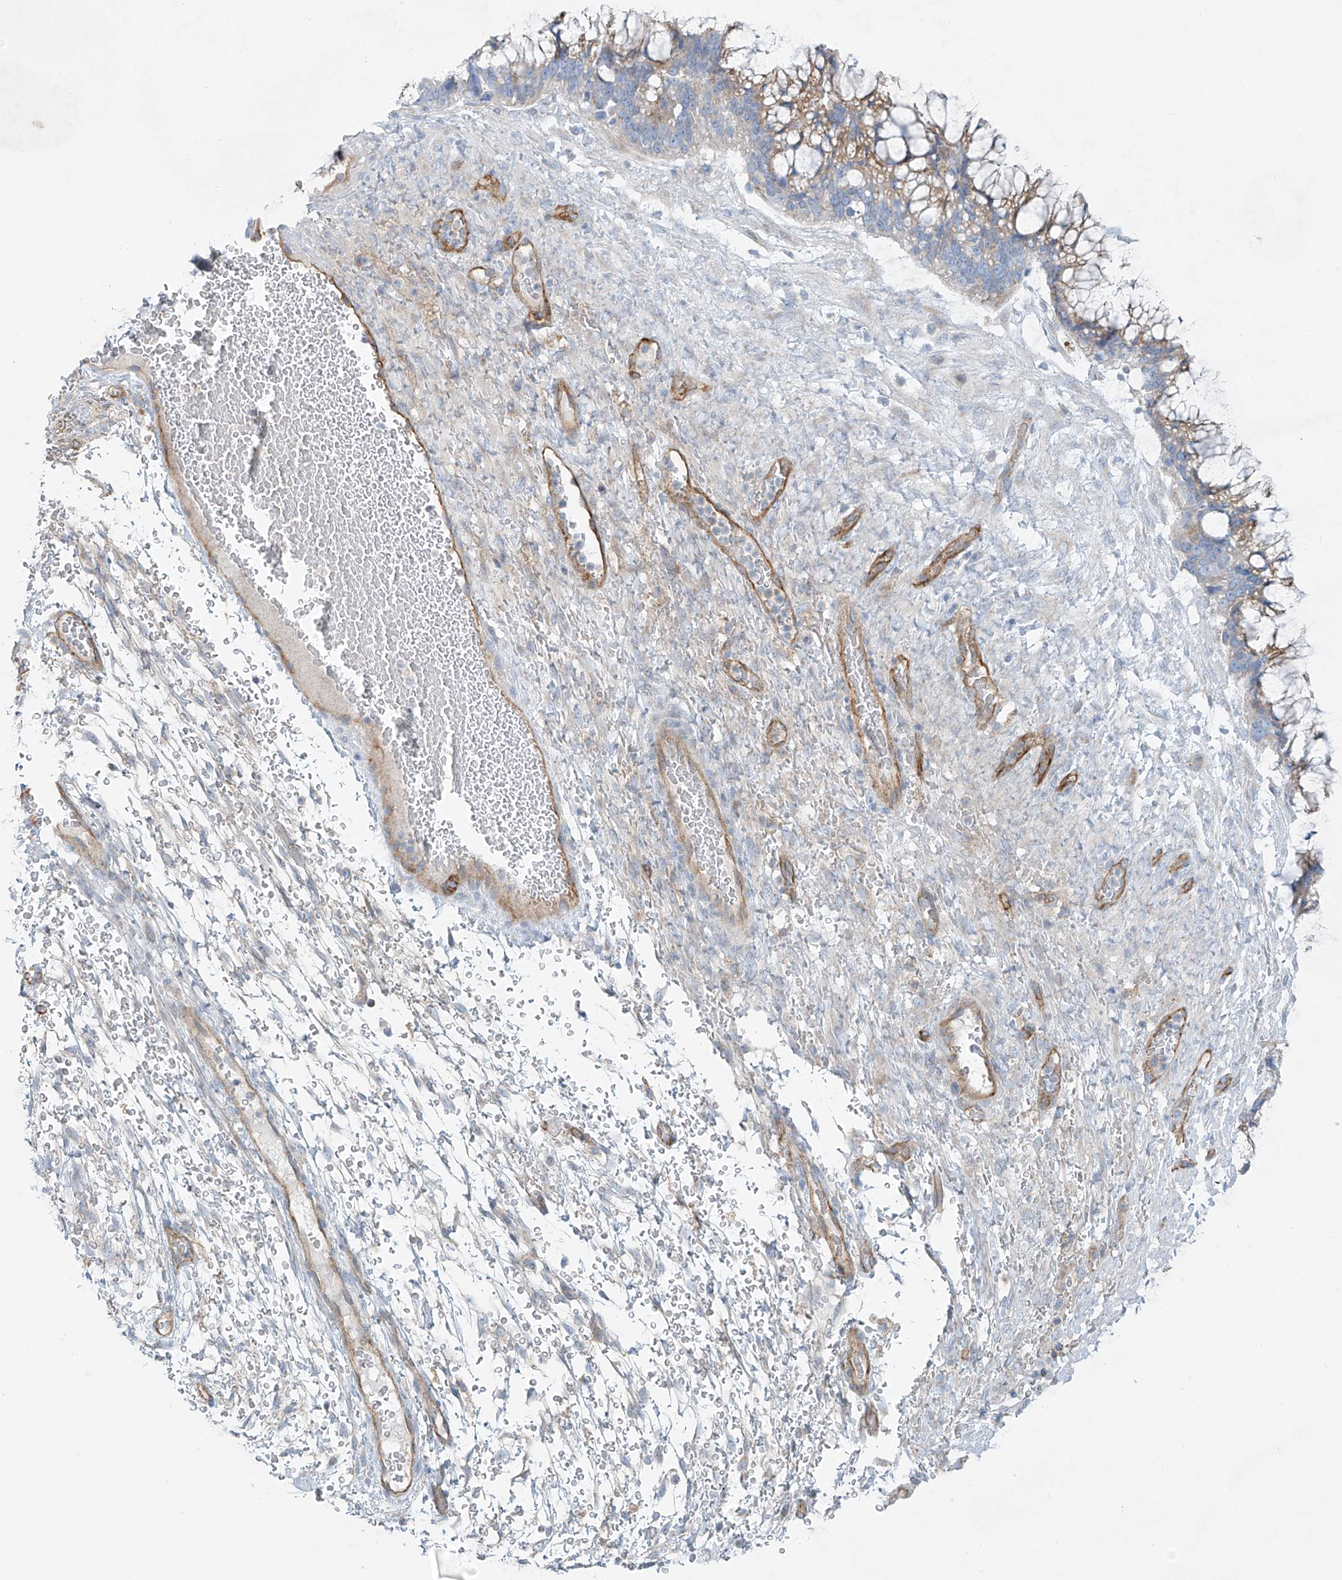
{"staining": {"intensity": "weak", "quantity": "25%-75%", "location": "cytoplasmic/membranous"}, "tissue": "ovarian cancer", "cell_type": "Tumor cells", "image_type": "cancer", "snomed": [{"axis": "morphology", "description": "Cystadenocarcinoma, mucinous, NOS"}, {"axis": "topography", "description": "Ovary"}], "caption": "High-magnification brightfield microscopy of ovarian cancer (mucinous cystadenocarcinoma) stained with DAB (3,3'-diaminobenzidine) (brown) and counterstained with hematoxylin (blue). tumor cells exhibit weak cytoplasmic/membranous expression is identified in approximately25%-75% of cells. (DAB = brown stain, brightfield microscopy at high magnification).", "gene": "VAMP5", "patient": {"sex": "female", "age": 37}}